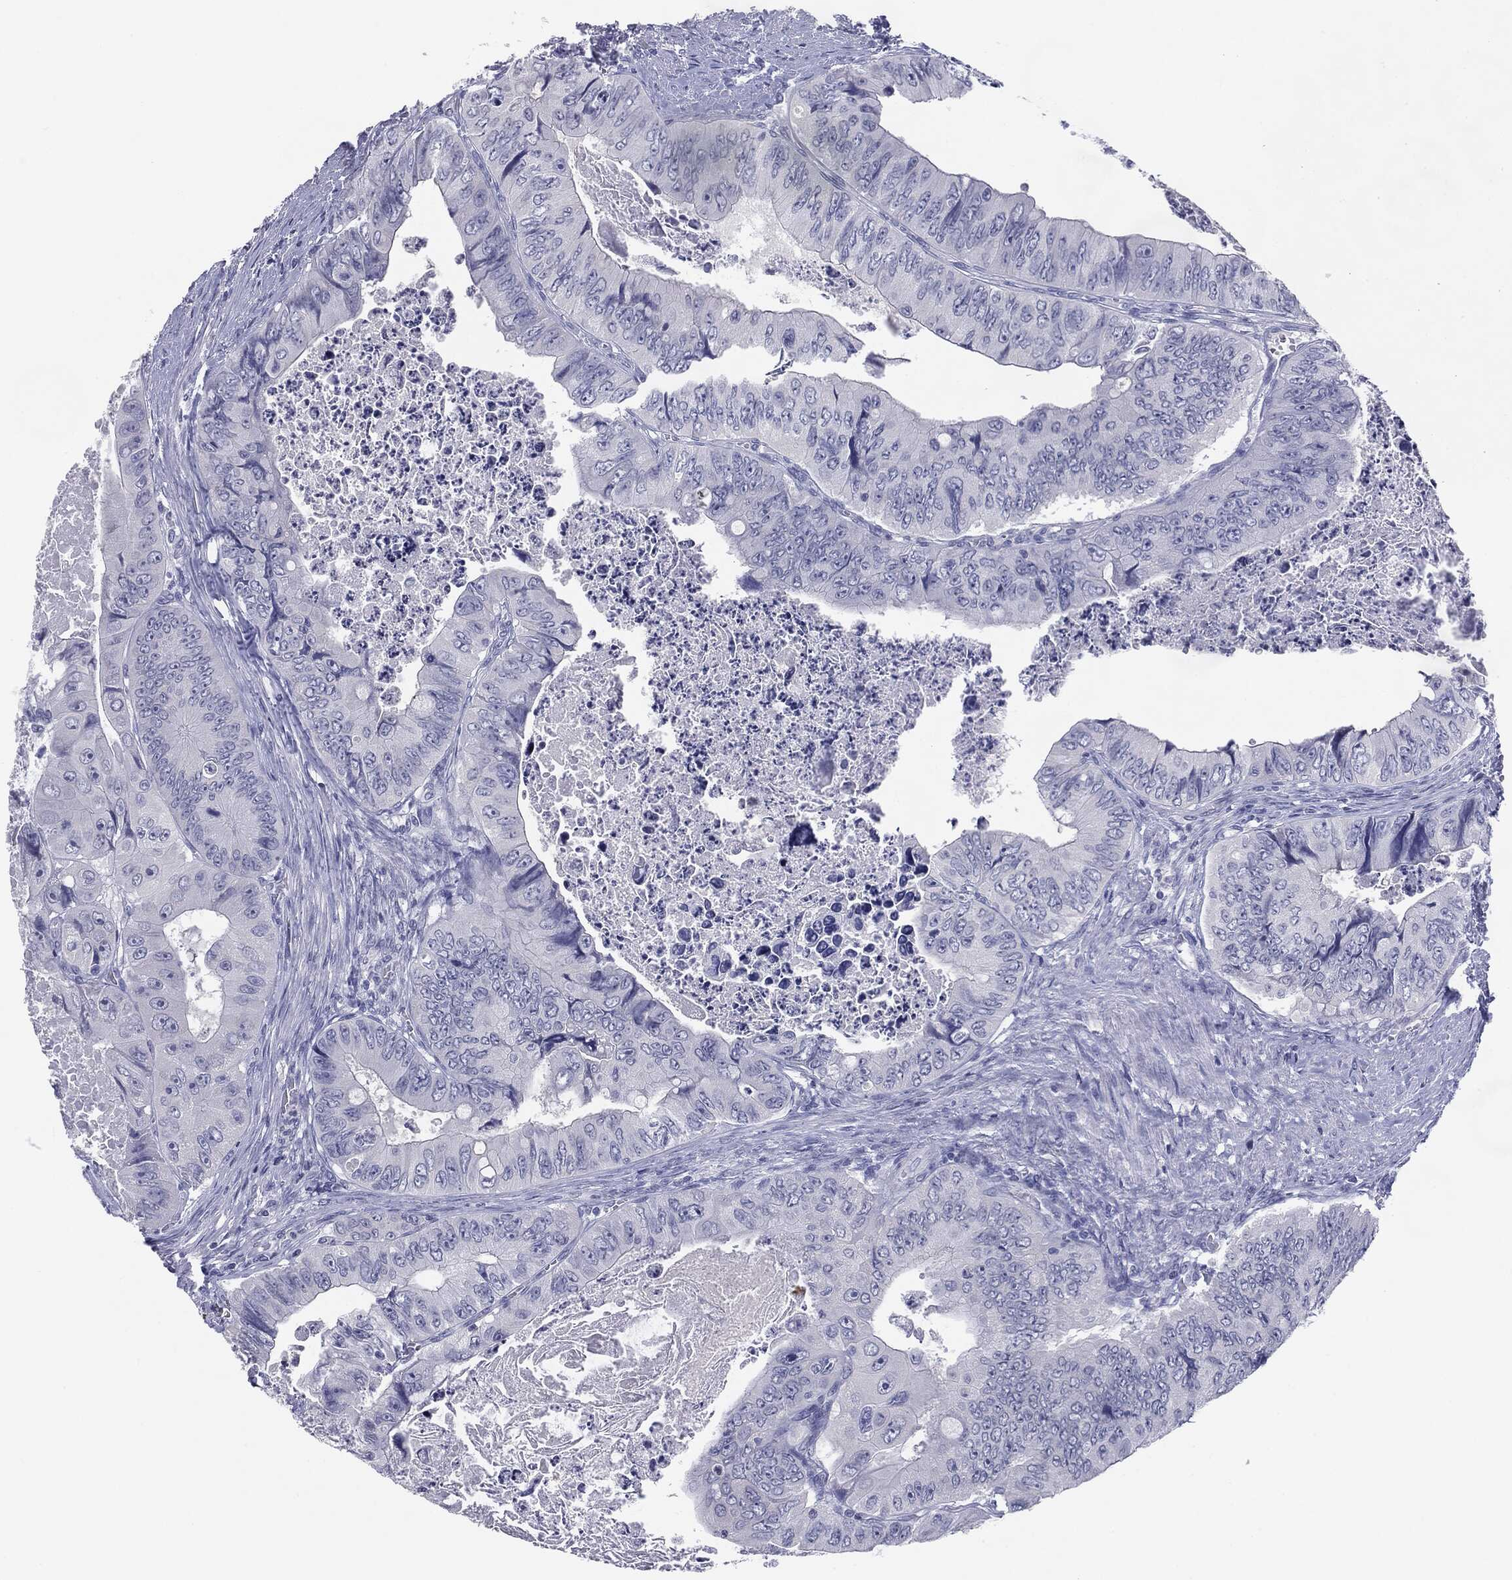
{"staining": {"intensity": "negative", "quantity": "none", "location": "none"}, "tissue": "colorectal cancer", "cell_type": "Tumor cells", "image_type": "cancer", "snomed": [{"axis": "morphology", "description": "Adenocarcinoma, NOS"}, {"axis": "topography", "description": "Colon"}], "caption": "Protein analysis of colorectal adenocarcinoma exhibits no significant positivity in tumor cells.", "gene": "SERPINB4", "patient": {"sex": "female", "age": 84}}